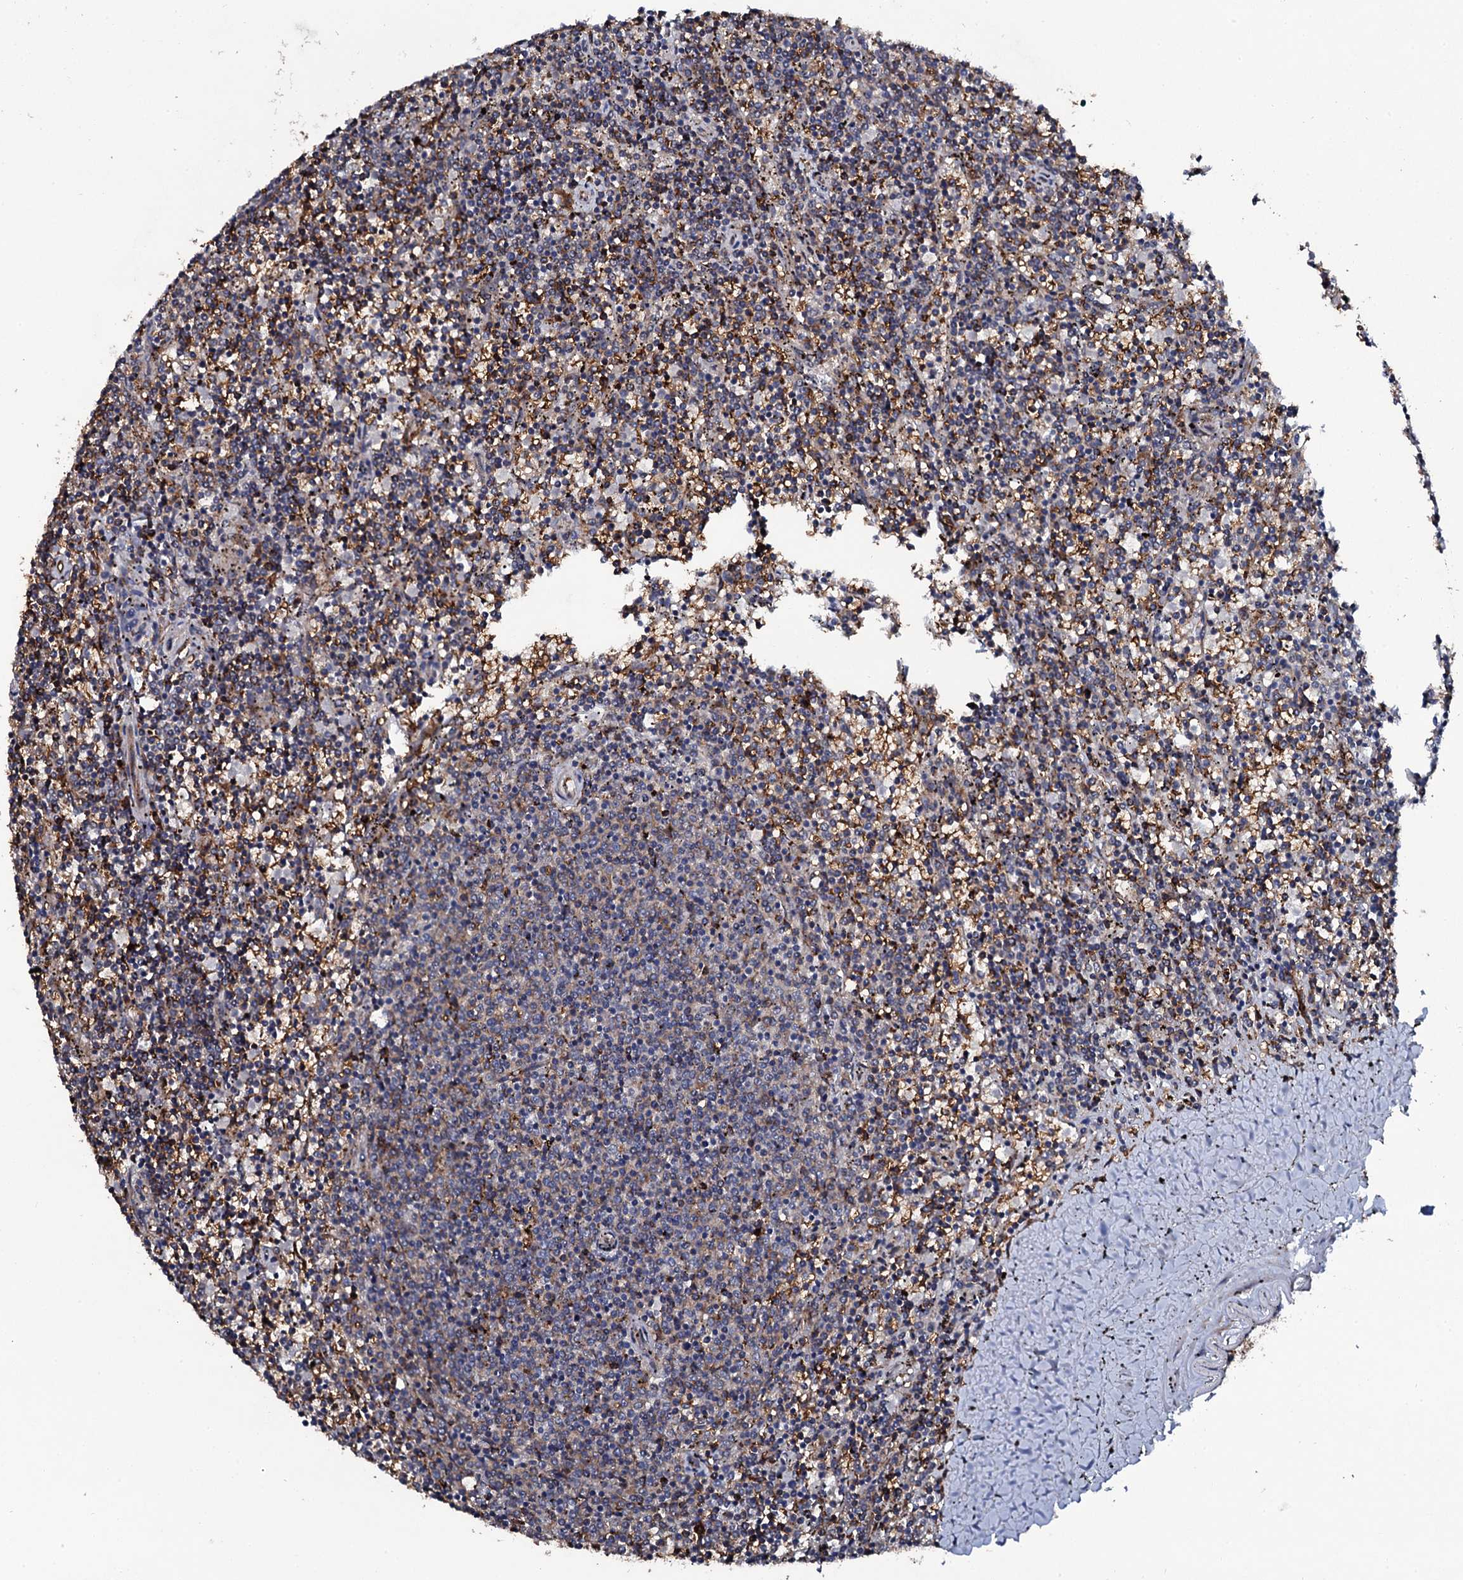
{"staining": {"intensity": "negative", "quantity": "none", "location": "none"}, "tissue": "lymphoma", "cell_type": "Tumor cells", "image_type": "cancer", "snomed": [{"axis": "morphology", "description": "Malignant lymphoma, non-Hodgkin's type, Low grade"}, {"axis": "topography", "description": "Spleen"}], "caption": "A photomicrograph of lymphoma stained for a protein shows no brown staining in tumor cells.", "gene": "LRRC28", "patient": {"sex": "female", "age": 50}}